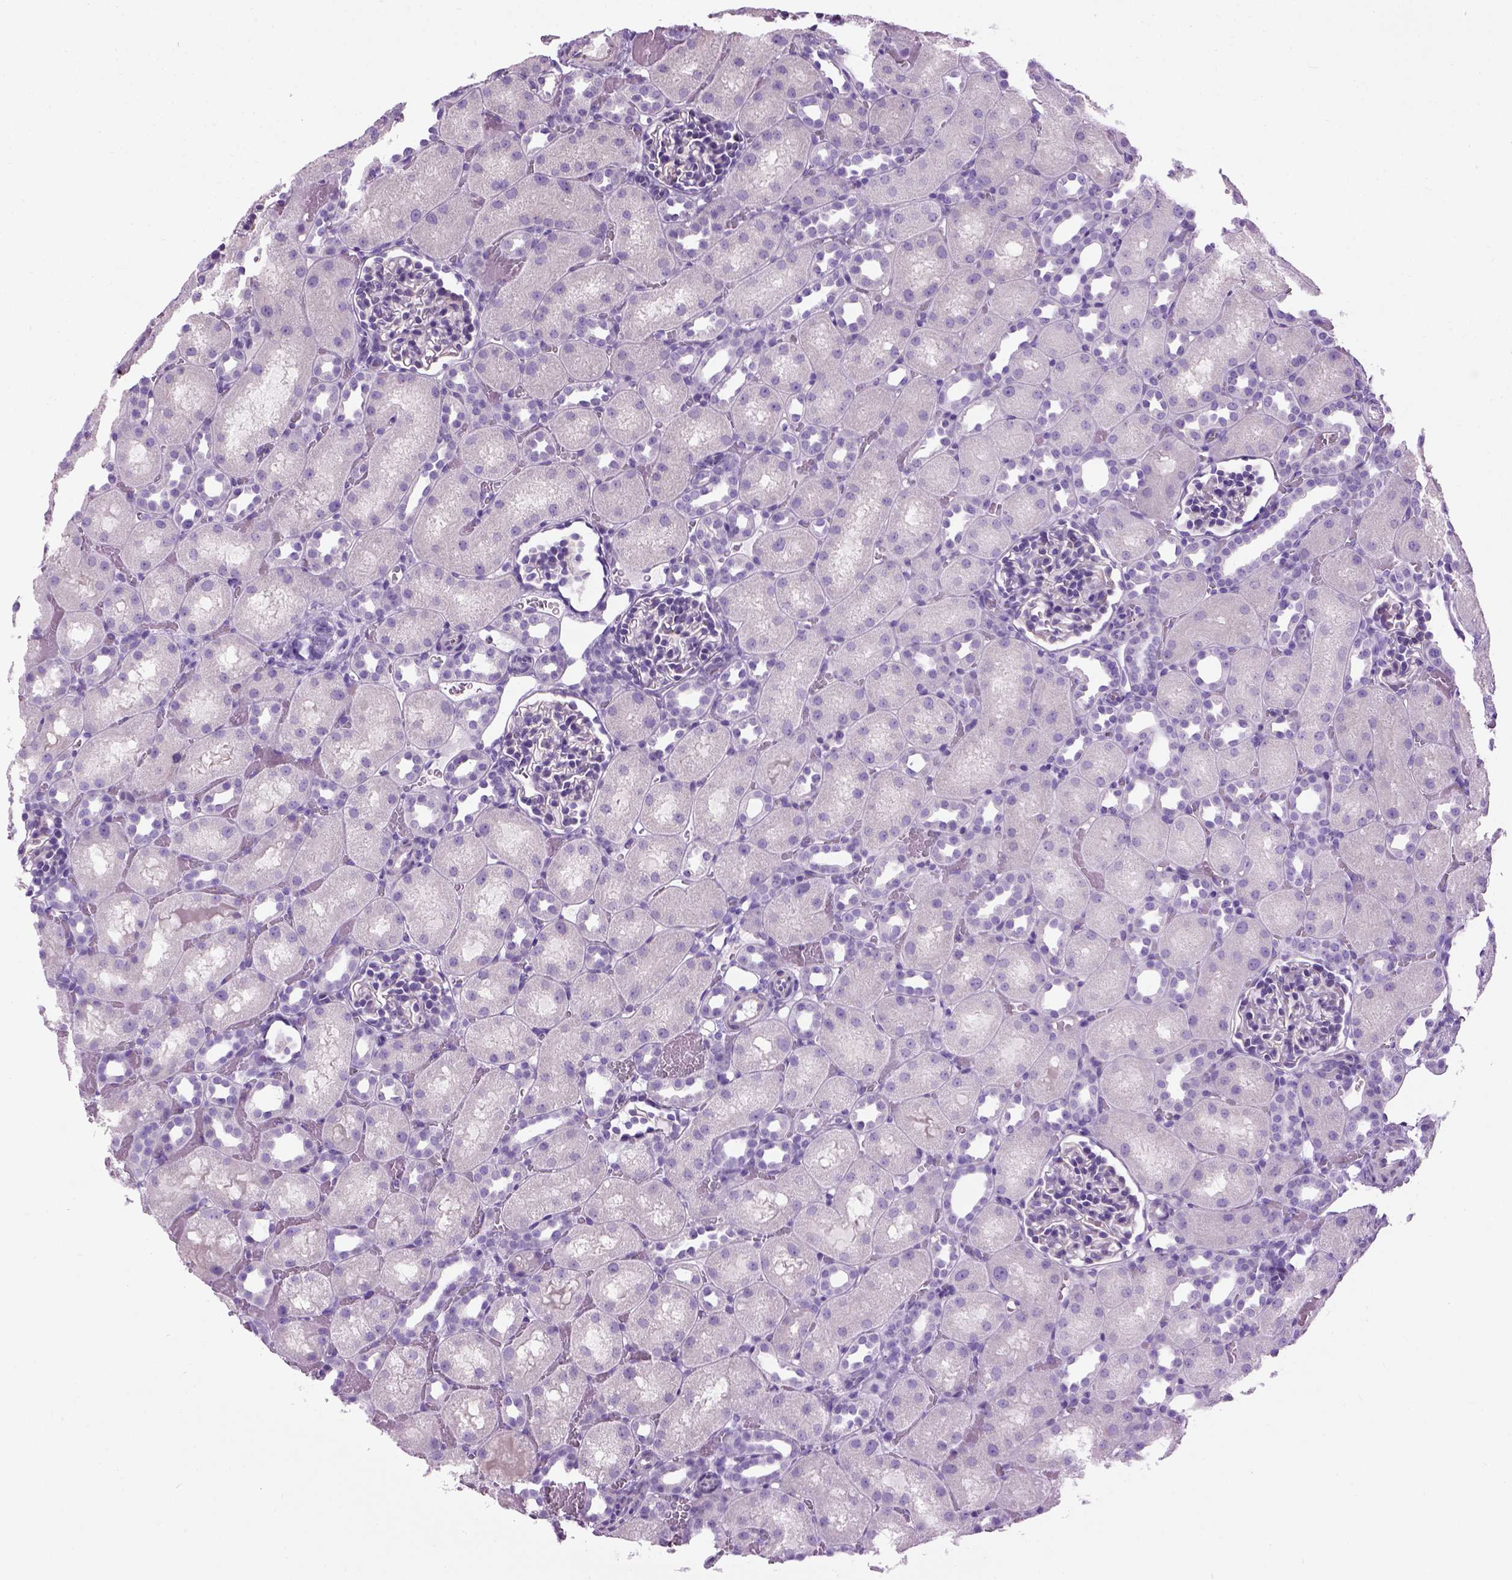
{"staining": {"intensity": "negative", "quantity": "none", "location": "none"}, "tissue": "kidney", "cell_type": "Cells in glomeruli", "image_type": "normal", "snomed": [{"axis": "morphology", "description": "Normal tissue, NOS"}, {"axis": "topography", "description": "Kidney"}], "caption": "A histopathology image of kidney stained for a protein demonstrates no brown staining in cells in glomeruli. (Brightfield microscopy of DAB IHC at high magnification).", "gene": "GABRB2", "patient": {"sex": "male", "age": 1}}